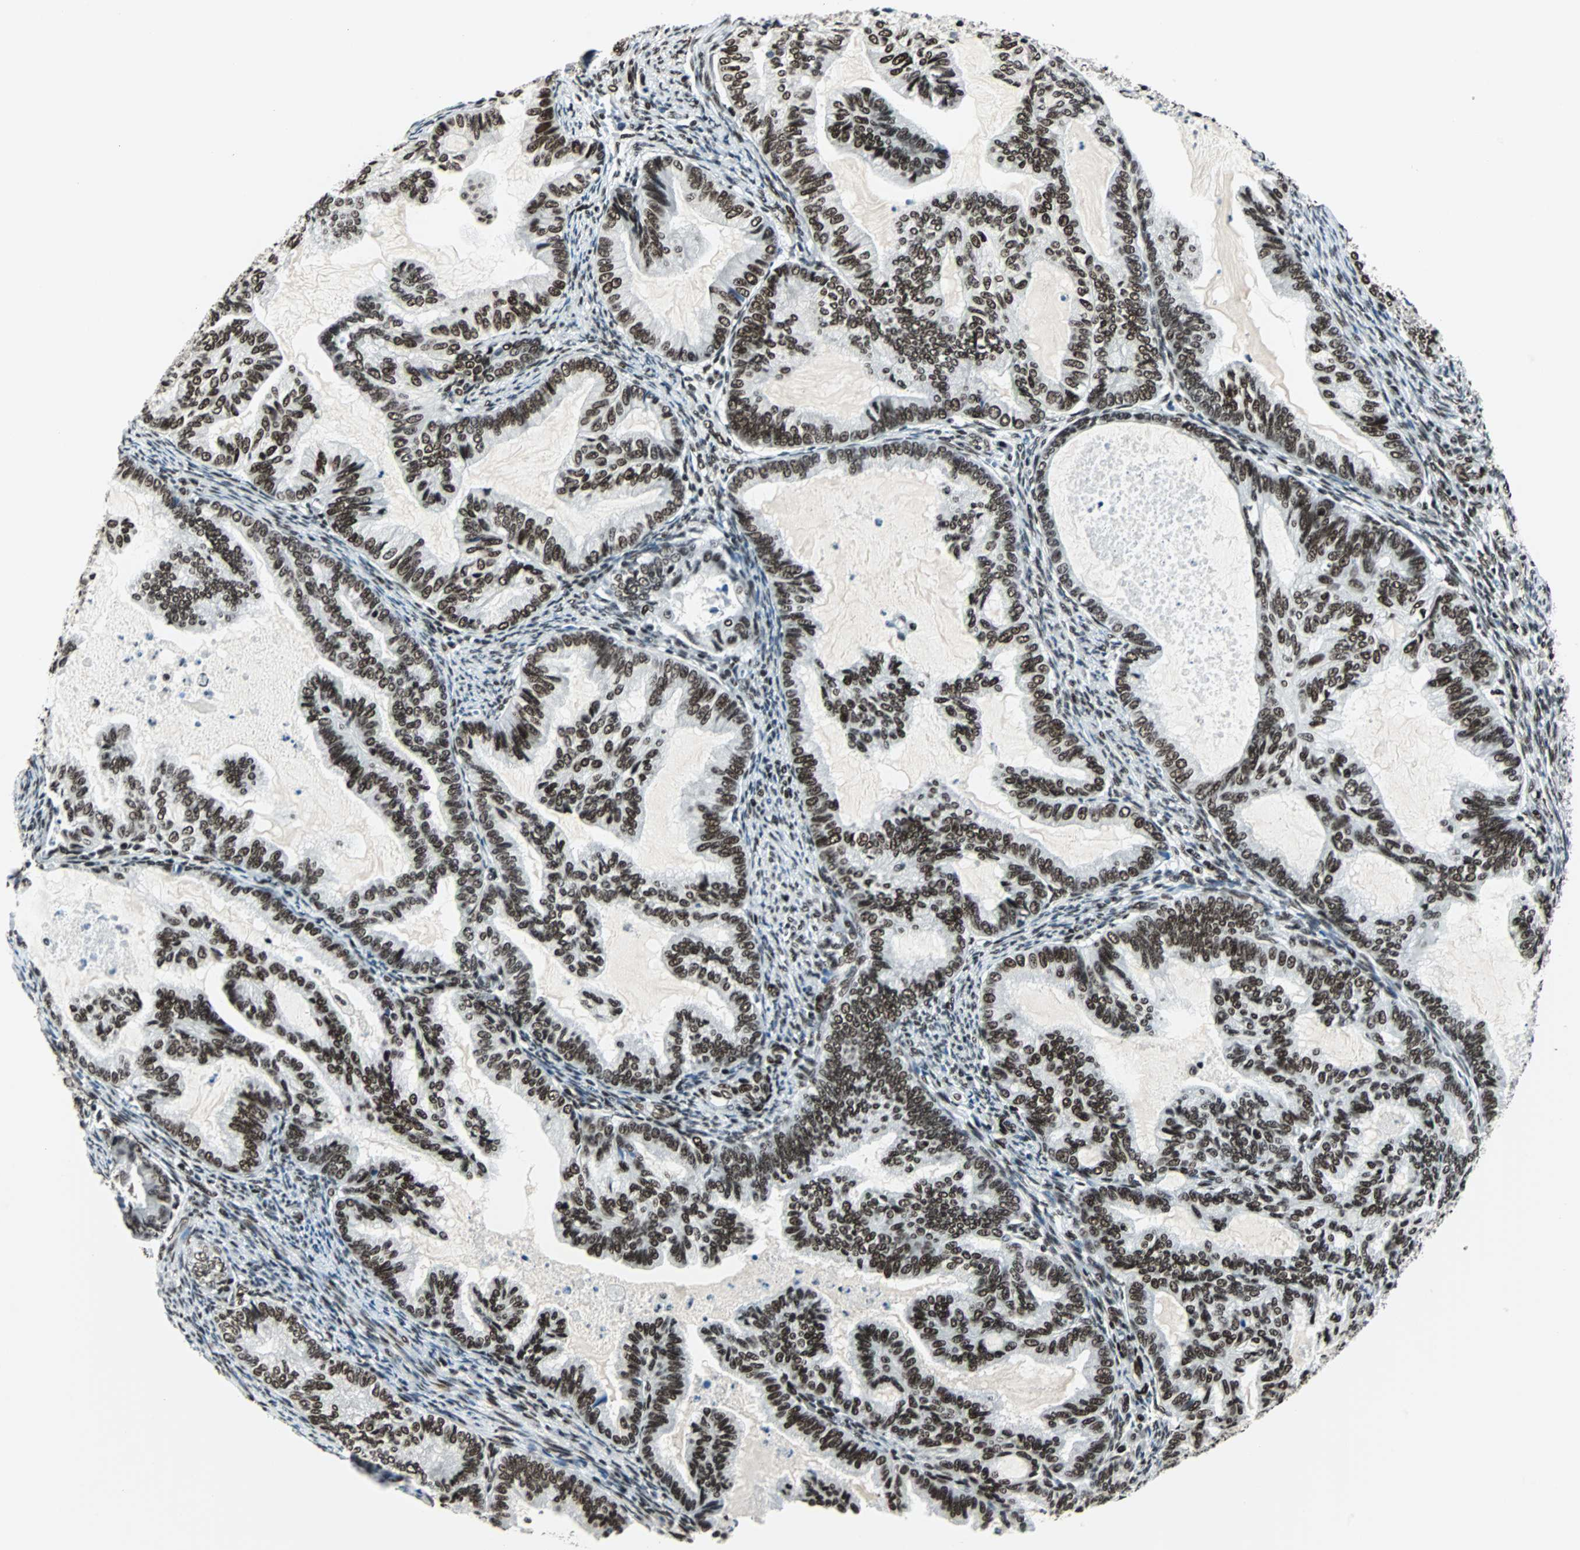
{"staining": {"intensity": "strong", "quantity": ">75%", "location": "nuclear"}, "tissue": "cervical cancer", "cell_type": "Tumor cells", "image_type": "cancer", "snomed": [{"axis": "morphology", "description": "Normal tissue, NOS"}, {"axis": "morphology", "description": "Adenocarcinoma, NOS"}, {"axis": "topography", "description": "Cervix"}, {"axis": "topography", "description": "Endometrium"}], "caption": "This is a micrograph of immunohistochemistry (IHC) staining of cervical cancer, which shows strong positivity in the nuclear of tumor cells.", "gene": "MEF2D", "patient": {"sex": "female", "age": 86}}